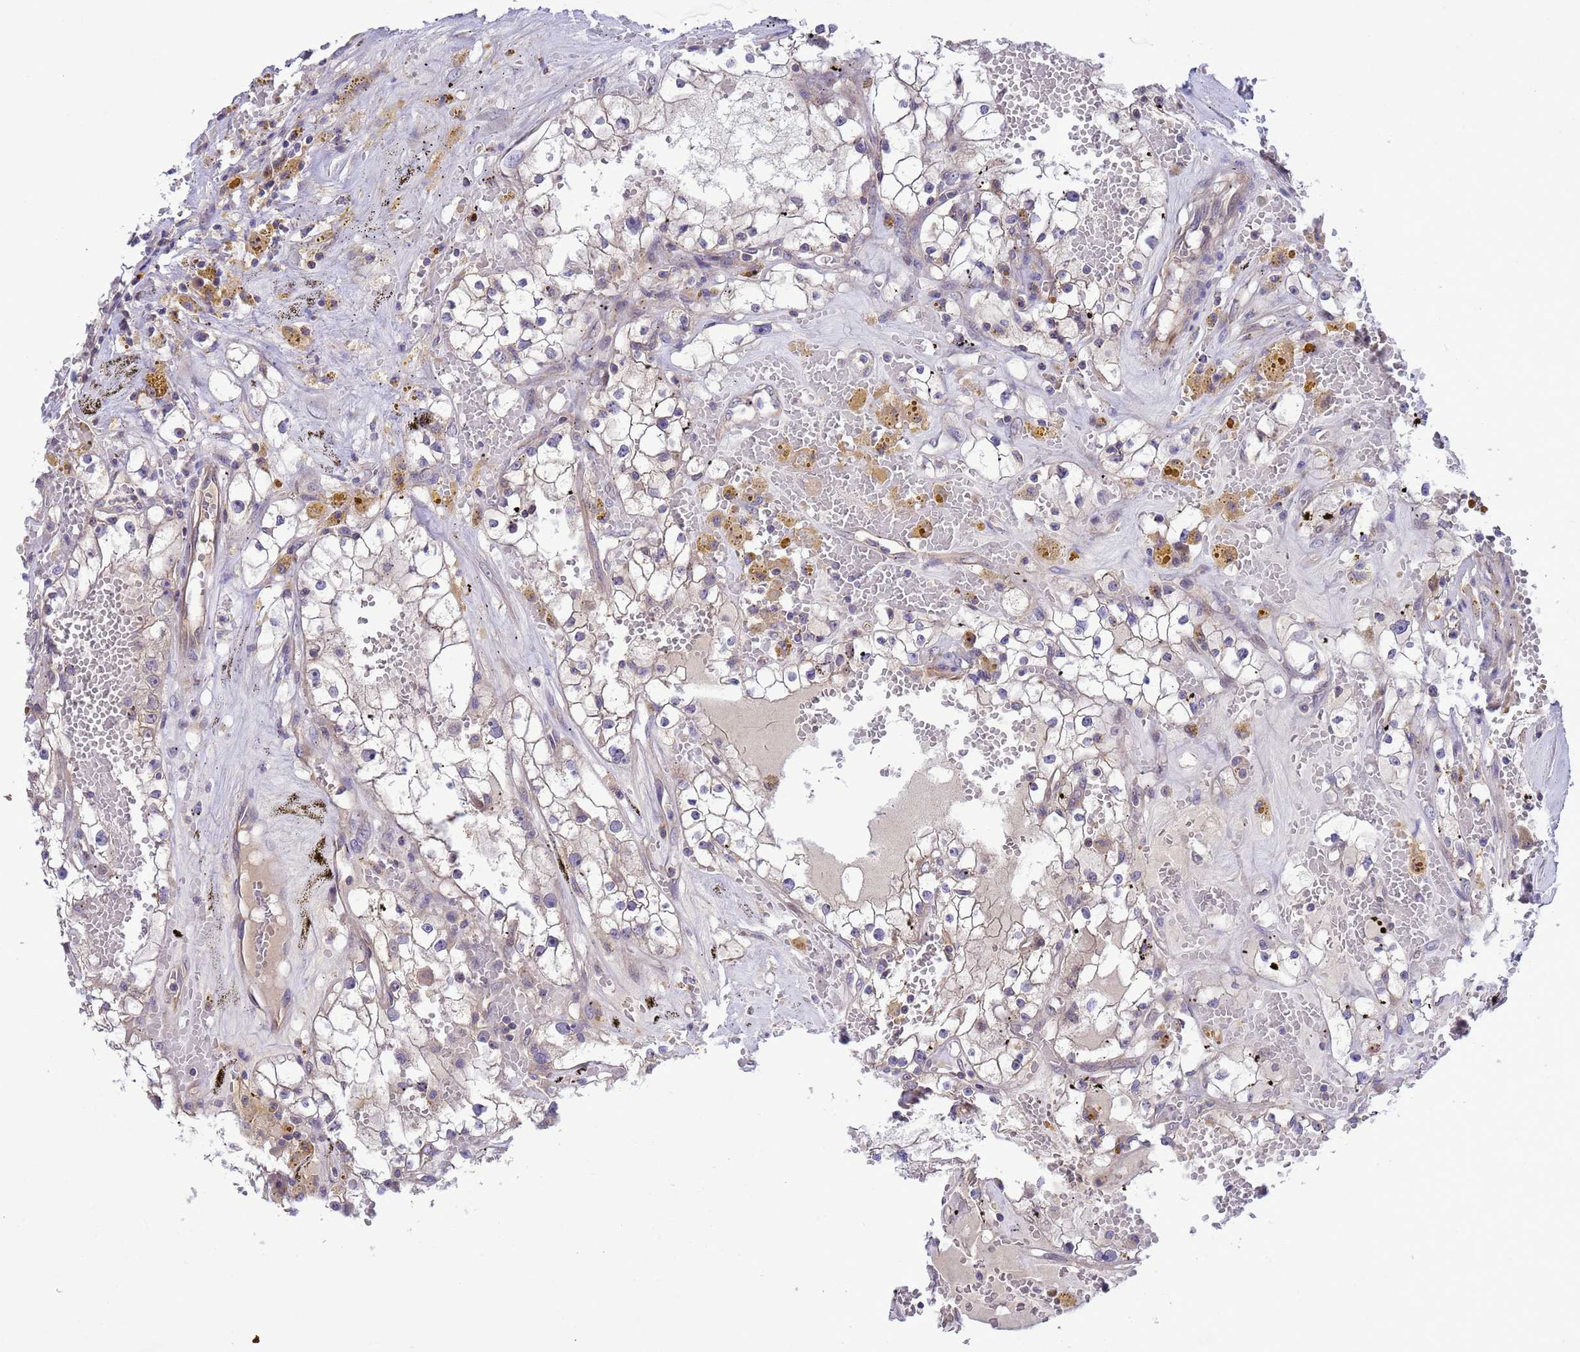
{"staining": {"intensity": "negative", "quantity": "none", "location": "none"}, "tissue": "renal cancer", "cell_type": "Tumor cells", "image_type": "cancer", "snomed": [{"axis": "morphology", "description": "Adenocarcinoma, NOS"}, {"axis": "topography", "description": "Kidney"}], "caption": "Histopathology image shows no protein positivity in tumor cells of adenocarcinoma (renal) tissue.", "gene": "GJA10", "patient": {"sex": "male", "age": 56}}